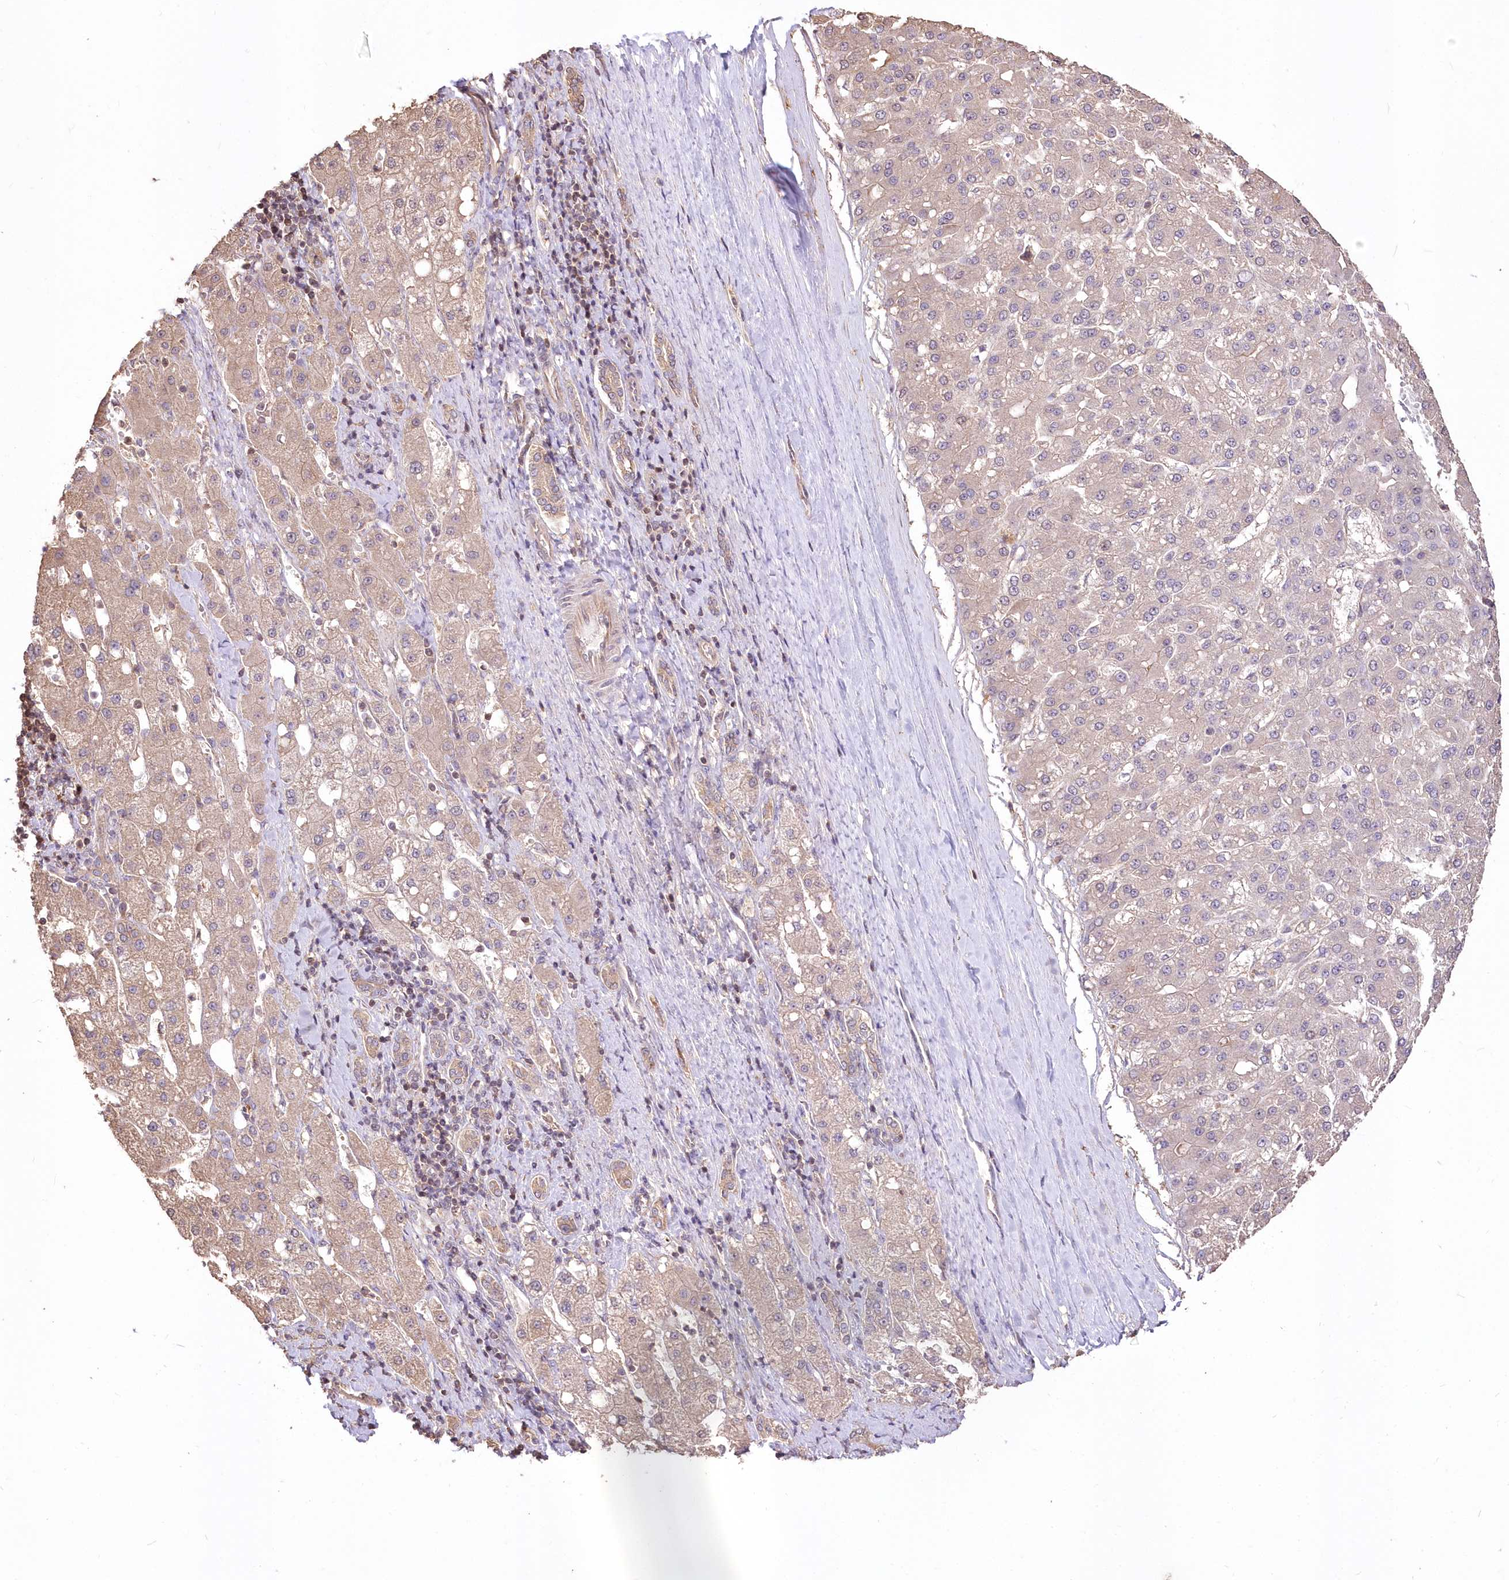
{"staining": {"intensity": "weak", "quantity": "<25%", "location": "cytoplasmic/membranous"}, "tissue": "liver cancer", "cell_type": "Tumor cells", "image_type": "cancer", "snomed": [{"axis": "morphology", "description": "Carcinoma, Hepatocellular, NOS"}, {"axis": "topography", "description": "Liver"}], "caption": "This is an immunohistochemistry (IHC) image of liver cancer (hepatocellular carcinoma). There is no positivity in tumor cells.", "gene": "STK17B", "patient": {"sex": "male", "age": 67}}